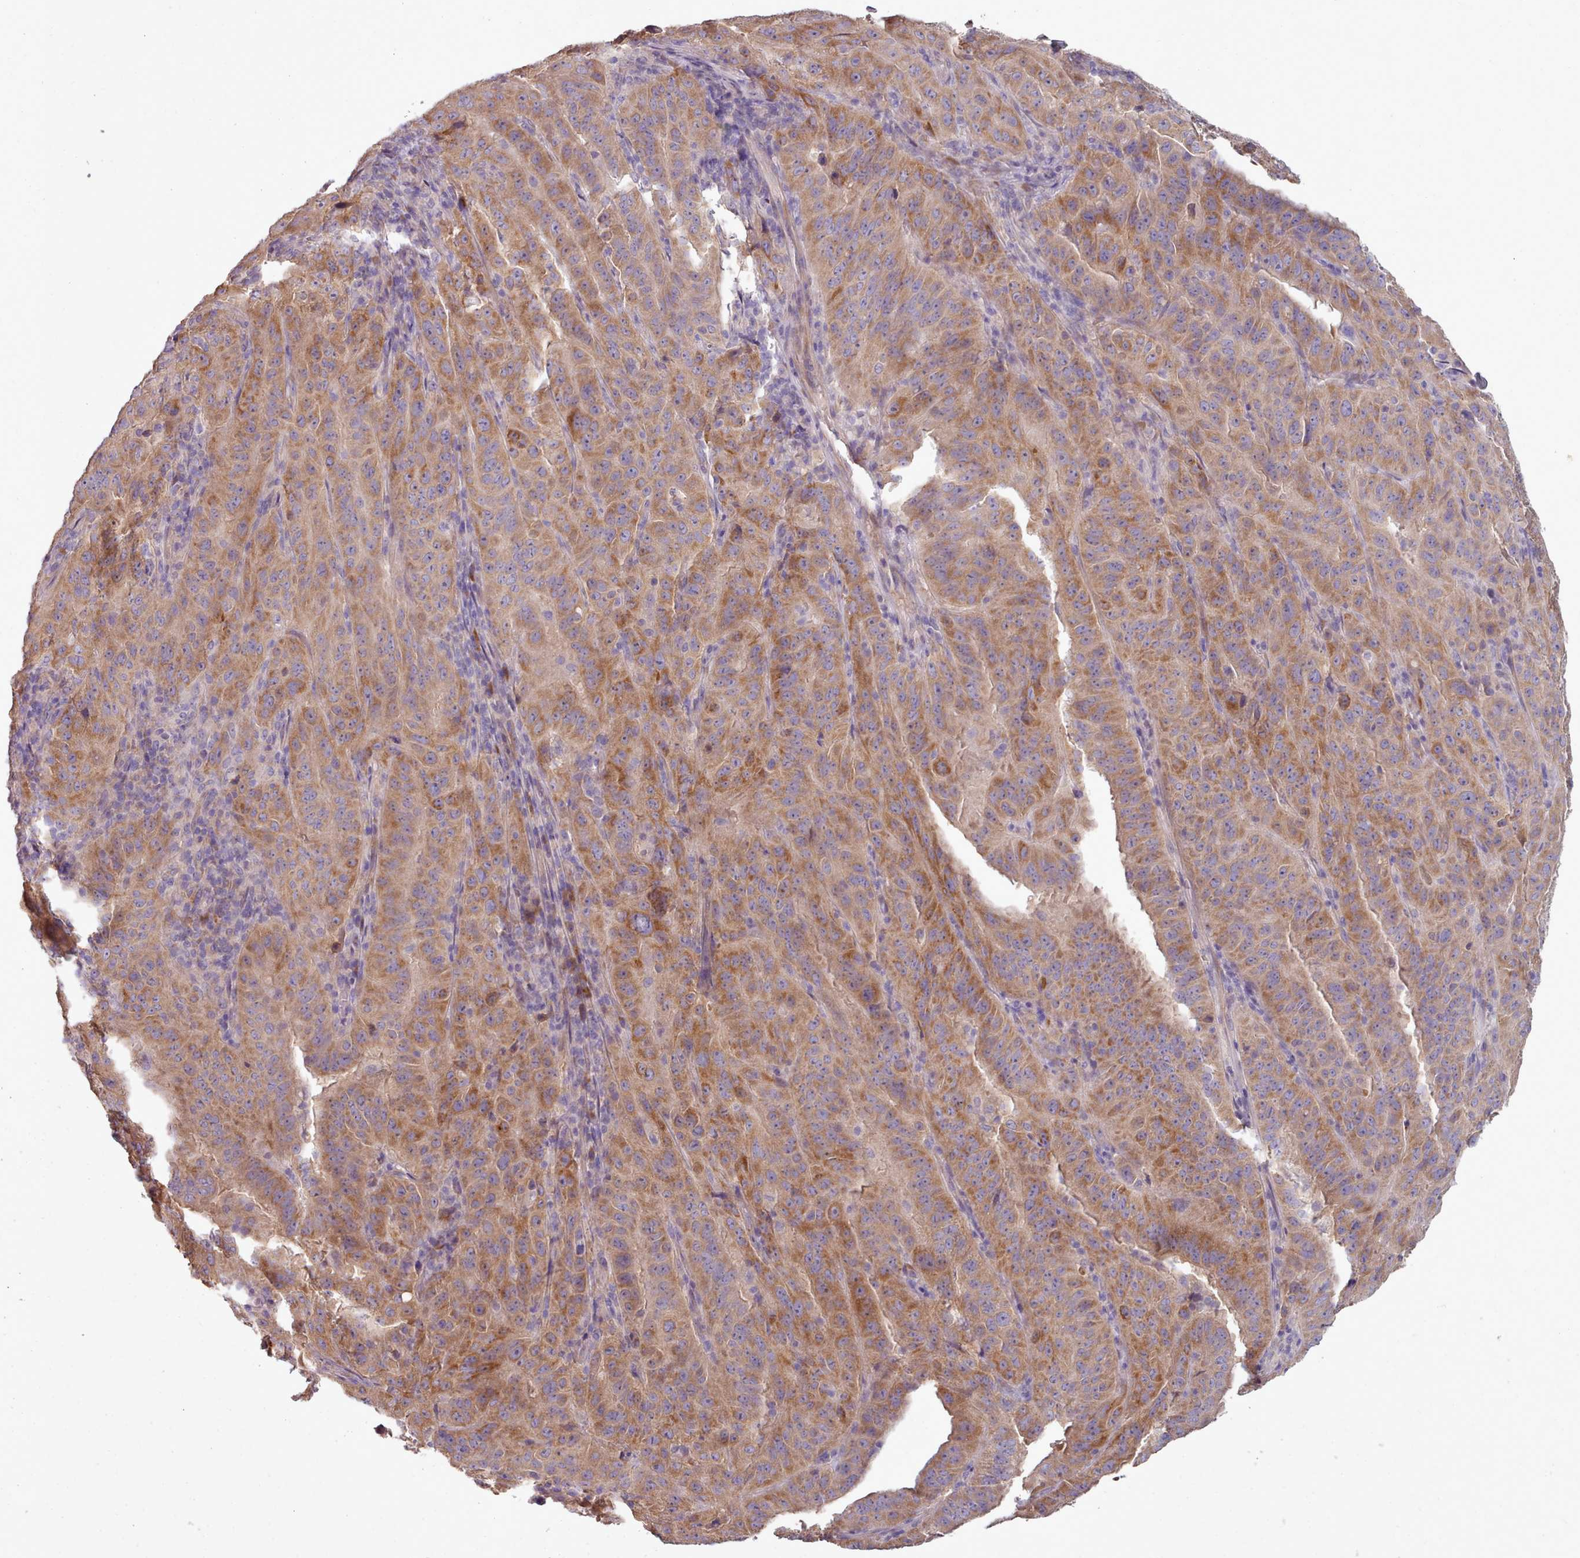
{"staining": {"intensity": "moderate", "quantity": ">75%", "location": "cytoplasmic/membranous"}, "tissue": "pancreatic cancer", "cell_type": "Tumor cells", "image_type": "cancer", "snomed": [{"axis": "morphology", "description": "Adenocarcinoma, NOS"}, {"axis": "topography", "description": "Pancreas"}], "caption": "DAB immunohistochemical staining of human pancreatic adenocarcinoma demonstrates moderate cytoplasmic/membranous protein positivity in approximately >75% of tumor cells.", "gene": "DPF1", "patient": {"sex": "male", "age": 63}}